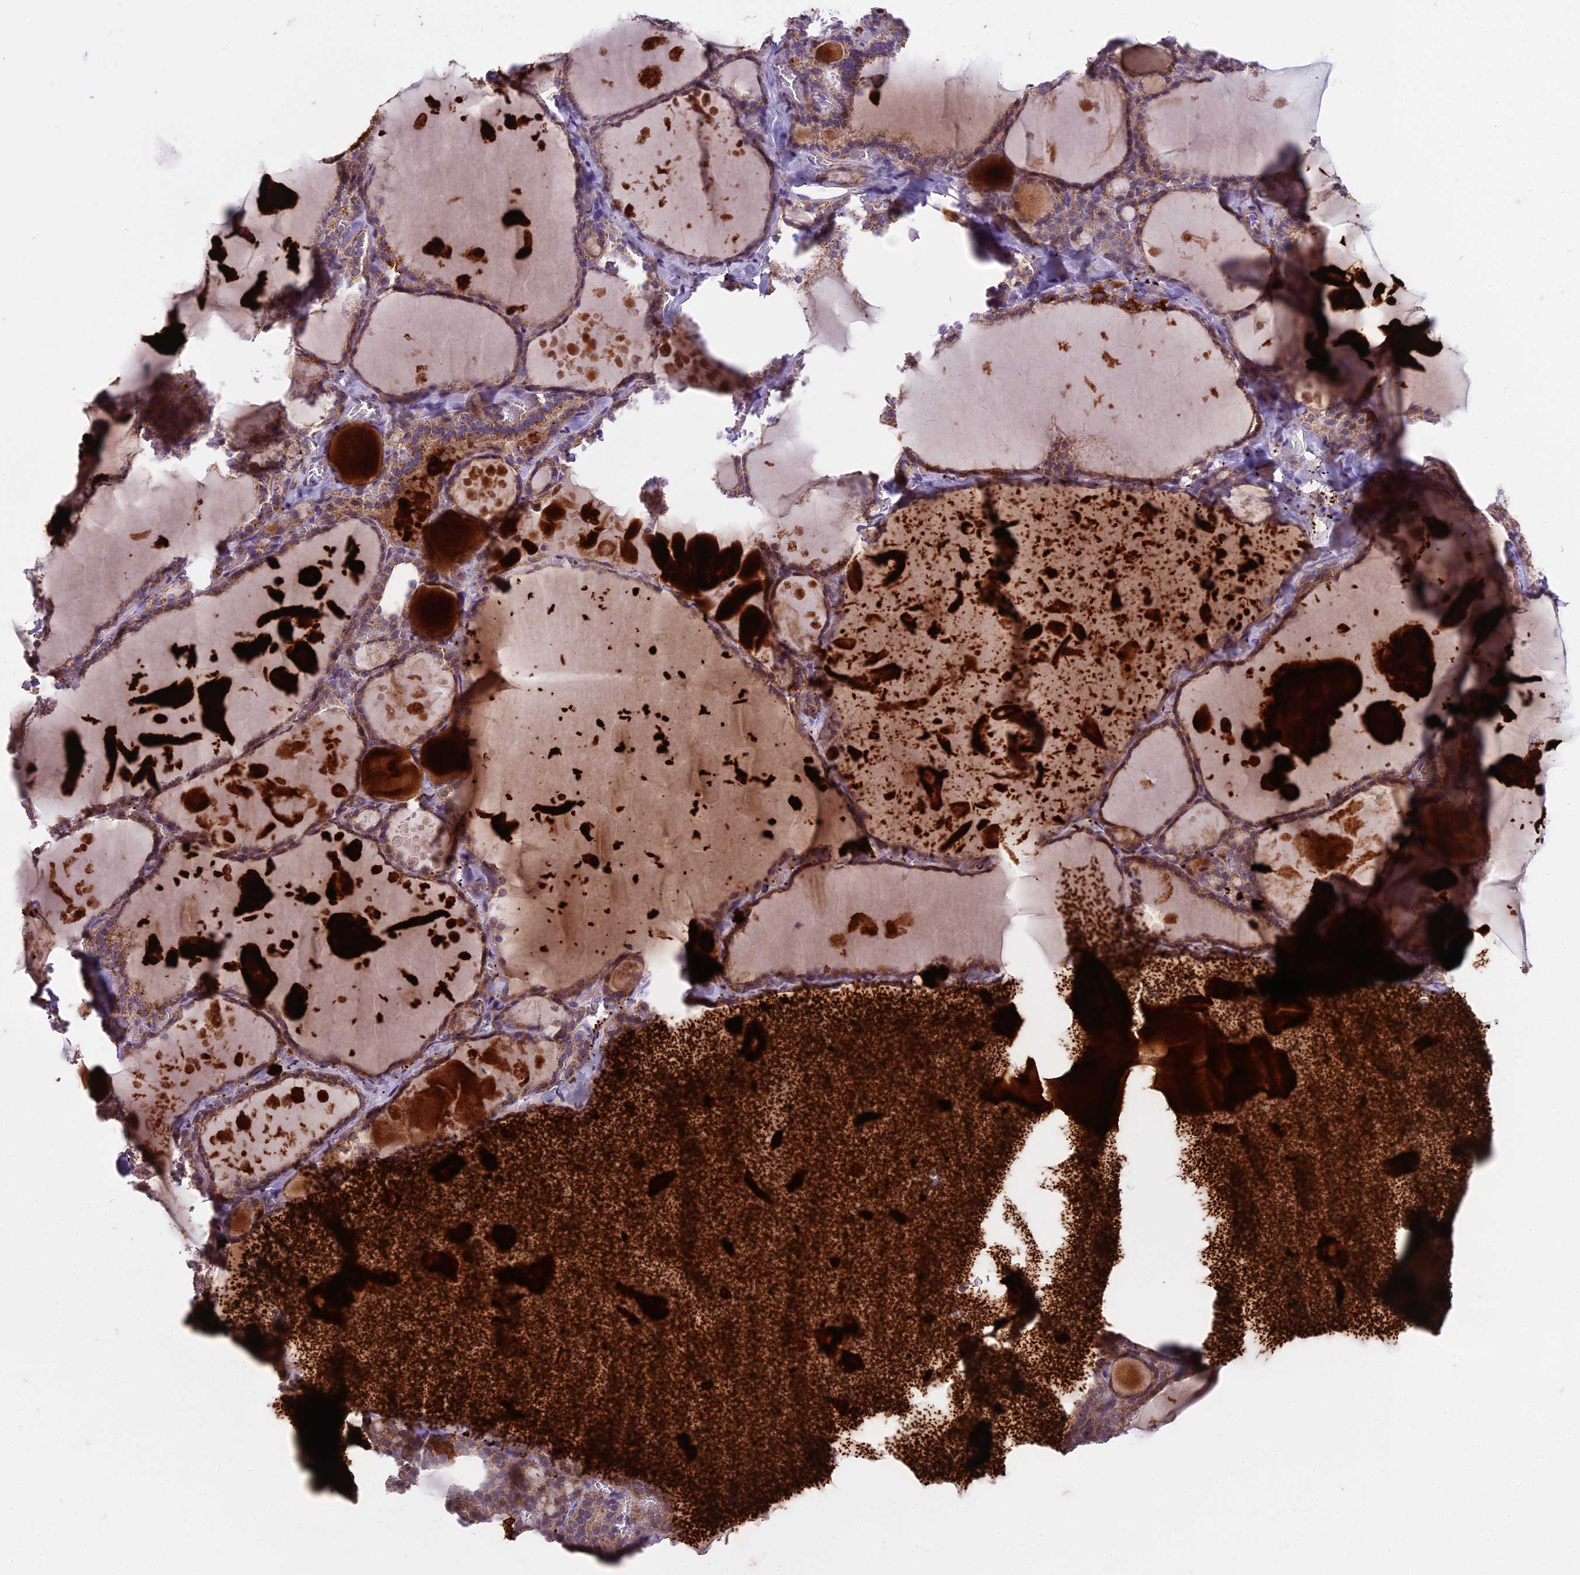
{"staining": {"intensity": "moderate", "quantity": ">75%", "location": "cytoplasmic/membranous"}, "tissue": "thyroid gland", "cell_type": "Glandular cells", "image_type": "normal", "snomed": [{"axis": "morphology", "description": "Normal tissue, NOS"}, {"axis": "topography", "description": "Thyroid gland"}], "caption": "Protein staining of unremarkable thyroid gland displays moderate cytoplasmic/membranous staining in about >75% of glandular cells.", "gene": "DUS2", "patient": {"sex": "male", "age": 56}}